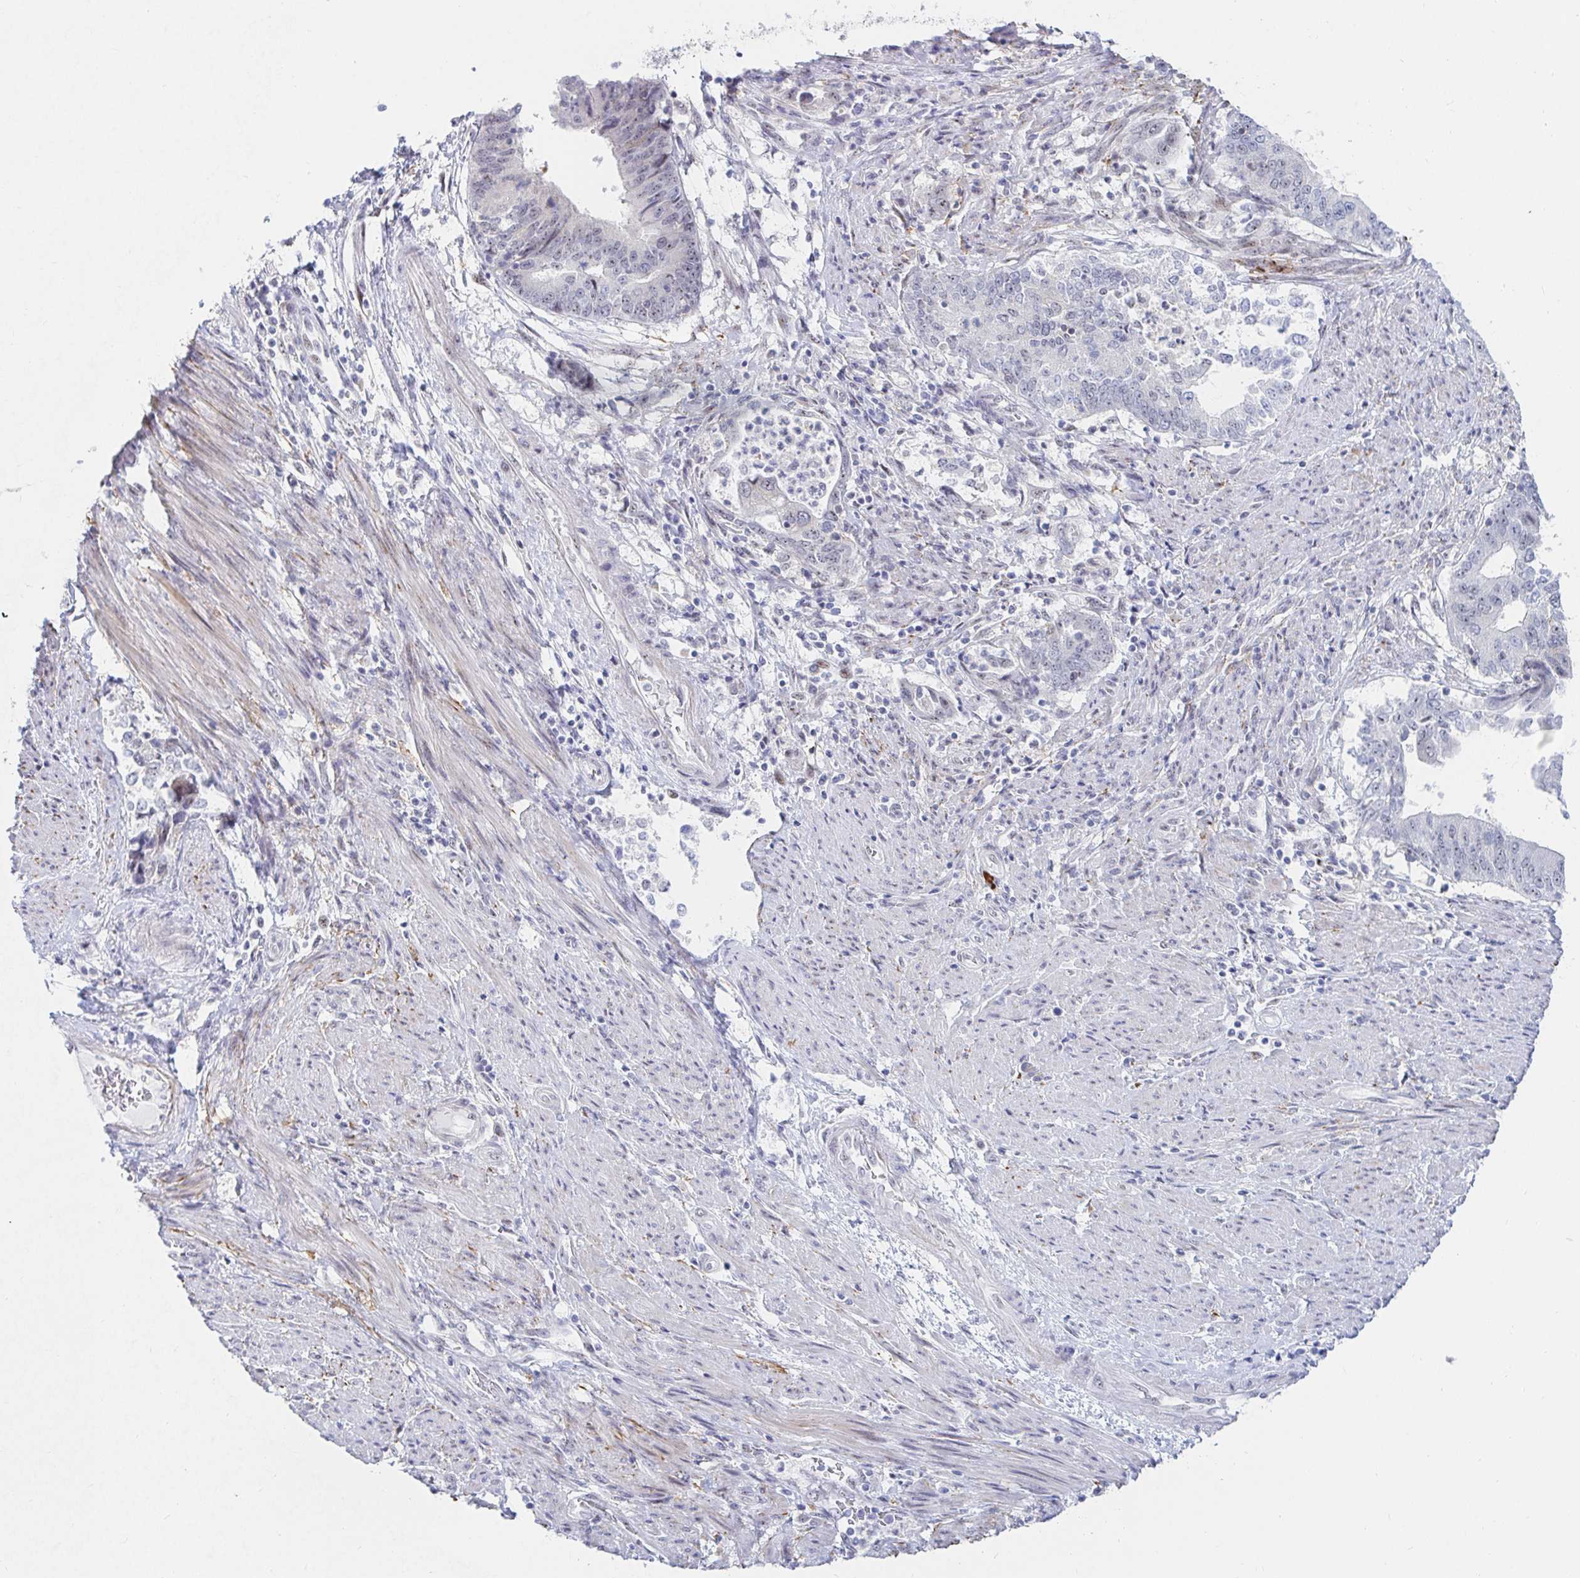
{"staining": {"intensity": "negative", "quantity": "none", "location": "none"}, "tissue": "endometrial cancer", "cell_type": "Tumor cells", "image_type": "cancer", "snomed": [{"axis": "morphology", "description": "Adenocarcinoma, NOS"}, {"axis": "topography", "description": "Endometrium"}], "caption": "Immunohistochemistry of endometrial cancer (adenocarcinoma) displays no positivity in tumor cells.", "gene": "COL28A1", "patient": {"sex": "female", "age": 65}}